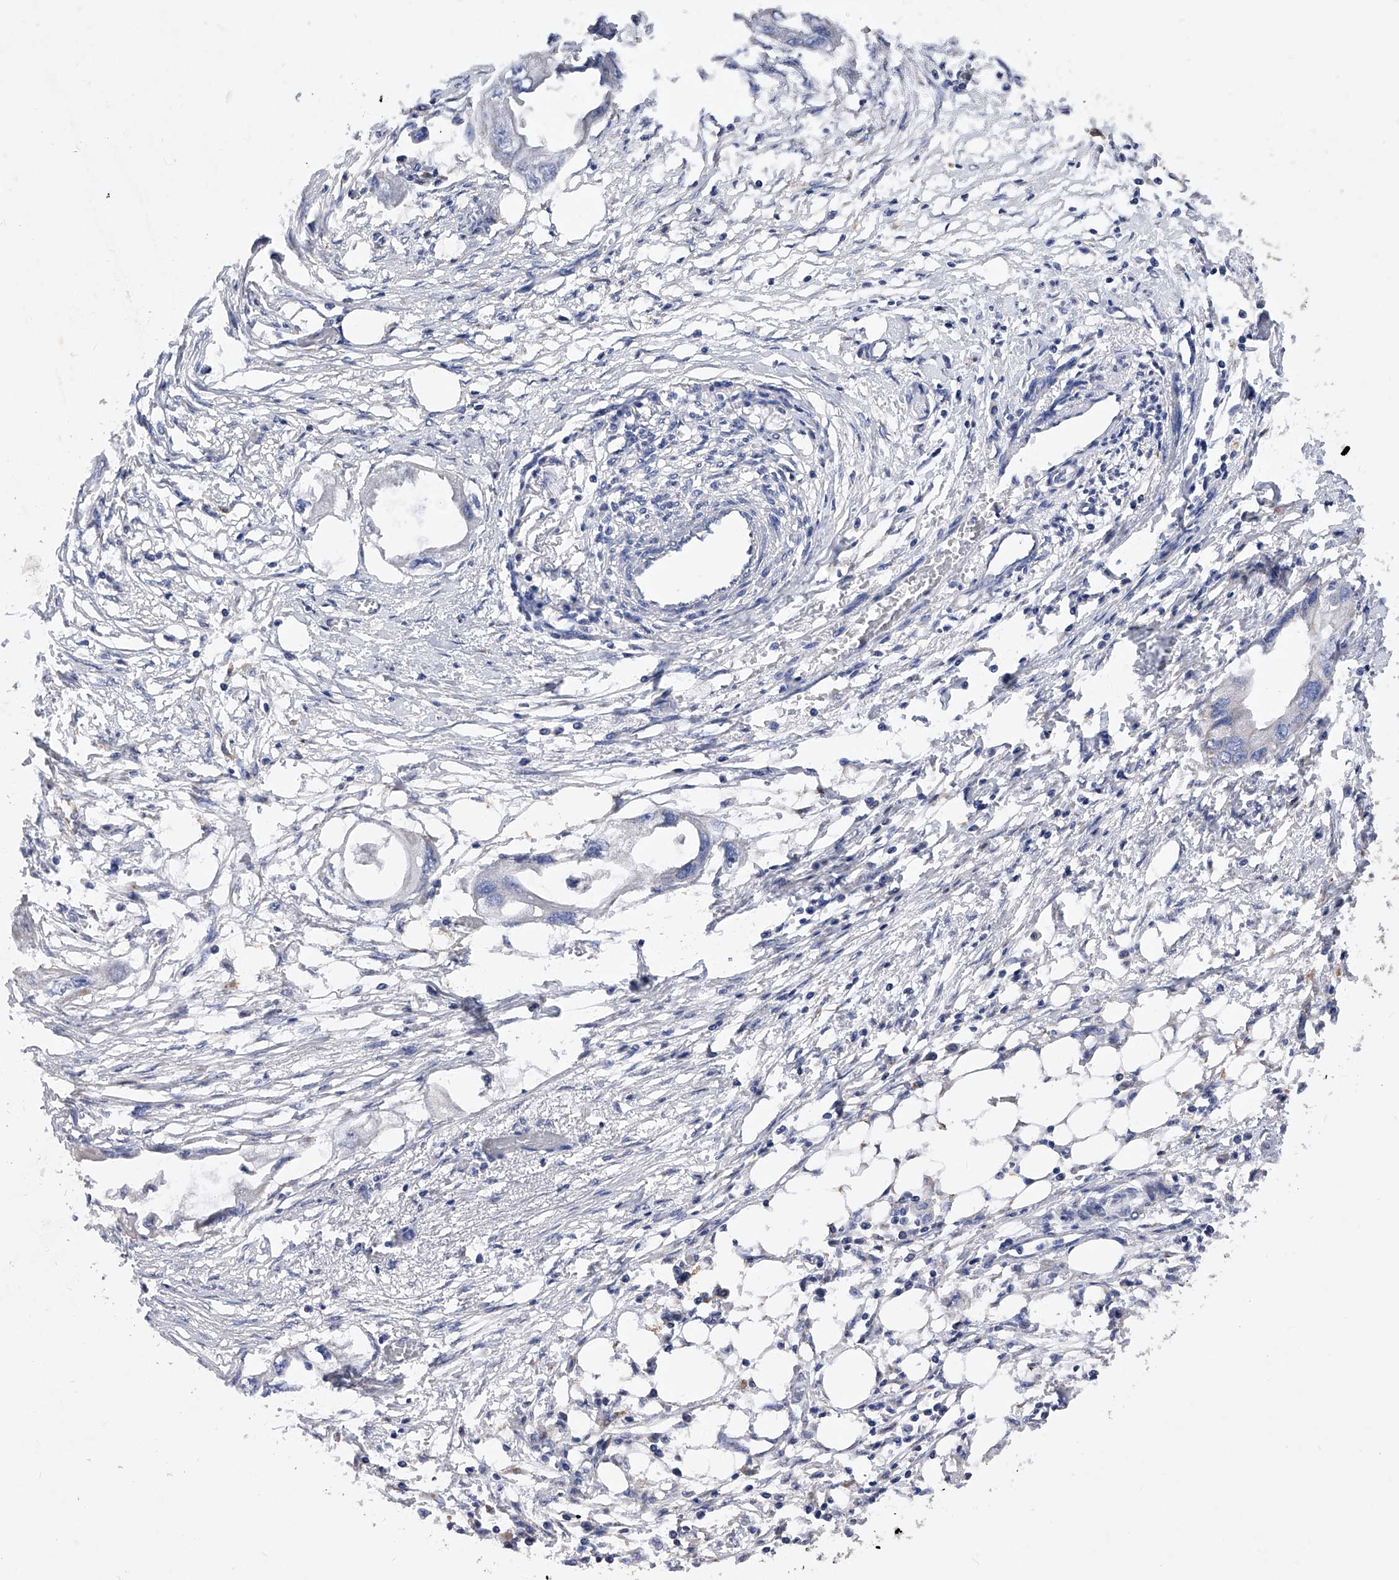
{"staining": {"intensity": "negative", "quantity": "none", "location": "none"}, "tissue": "endometrial cancer", "cell_type": "Tumor cells", "image_type": "cancer", "snomed": [{"axis": "morphology", "description": "Adenocarcinoma, NOS"}, {"axis": "morphology", "description": "Adenocarcinoma, metastatic, NOS"}, {"axis": "topography", "description": "Adipose tissue"}, {"axis": "topography", "description": "Endometrium"}], "caption": "The image shows no significant expression in tumor cells of endometrial cancer. (DAB (3,3'-diaminobenzidine) immunohistochemistry visualized using brightfield microscopy, high magnification).", "gene": "PDSS2", "patient": {"sex": "female", "age": 67}}